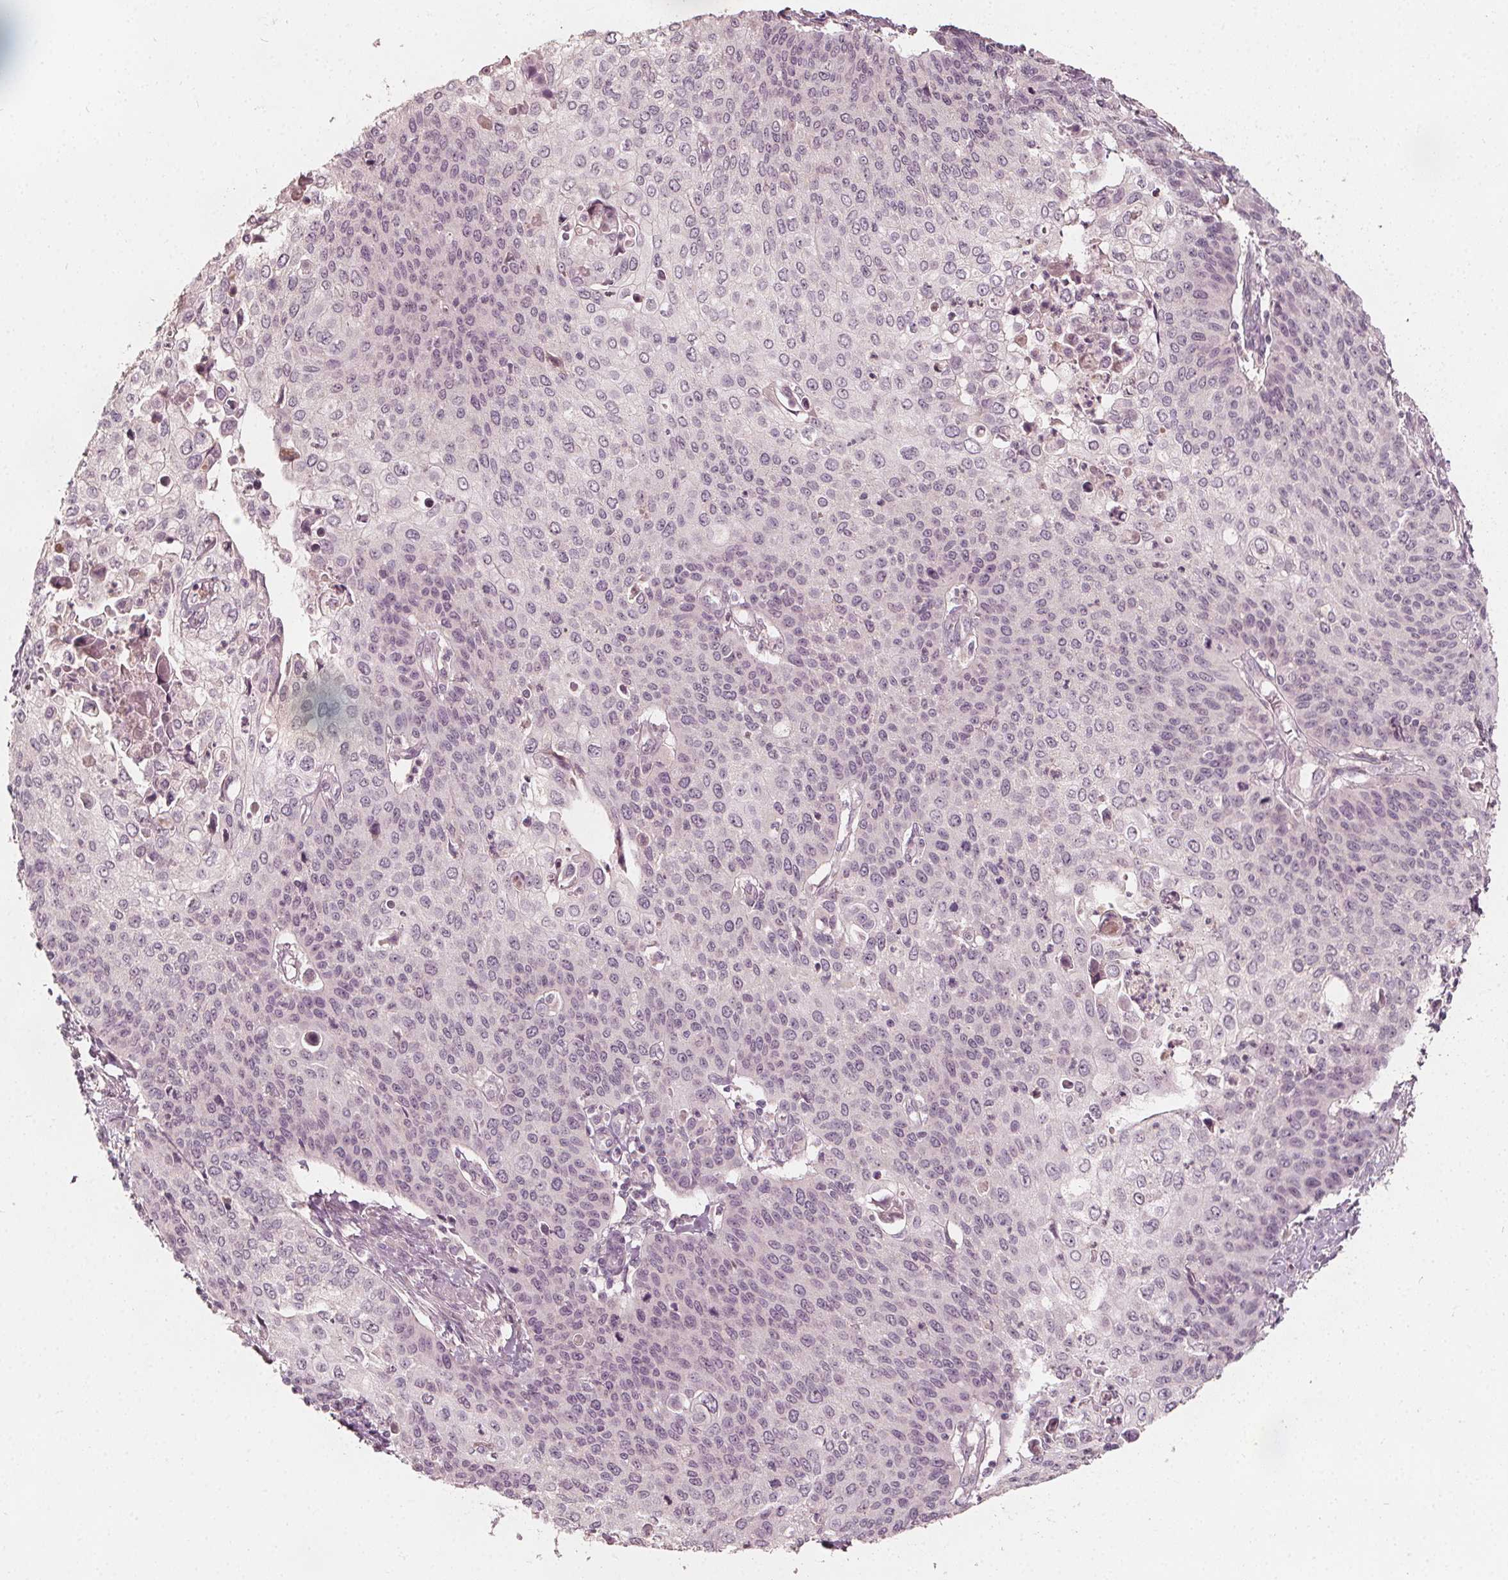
{"staining": {"intensity": "negative", "quantity": "none", "location": "none"}, "tissue": "cervical cancer", "cell_type": "Tumor cells", "image_type": "cancer", "snomed": [{"axis": "morphology", "description": "Squamous cell carcinoma, NOS"}, {"axis": "topography", "description": "Cervix"}], "caption": "An immunohistochemistry (IHC) photomicrograph of cervical cancer (squamous cell carcinoma) is shown. There is no staining in tumor cells of cervical cancer (squamous cell carcinoma).", "gene": "NPC1L1", "patient": {"sex": "female", "age": 65}}